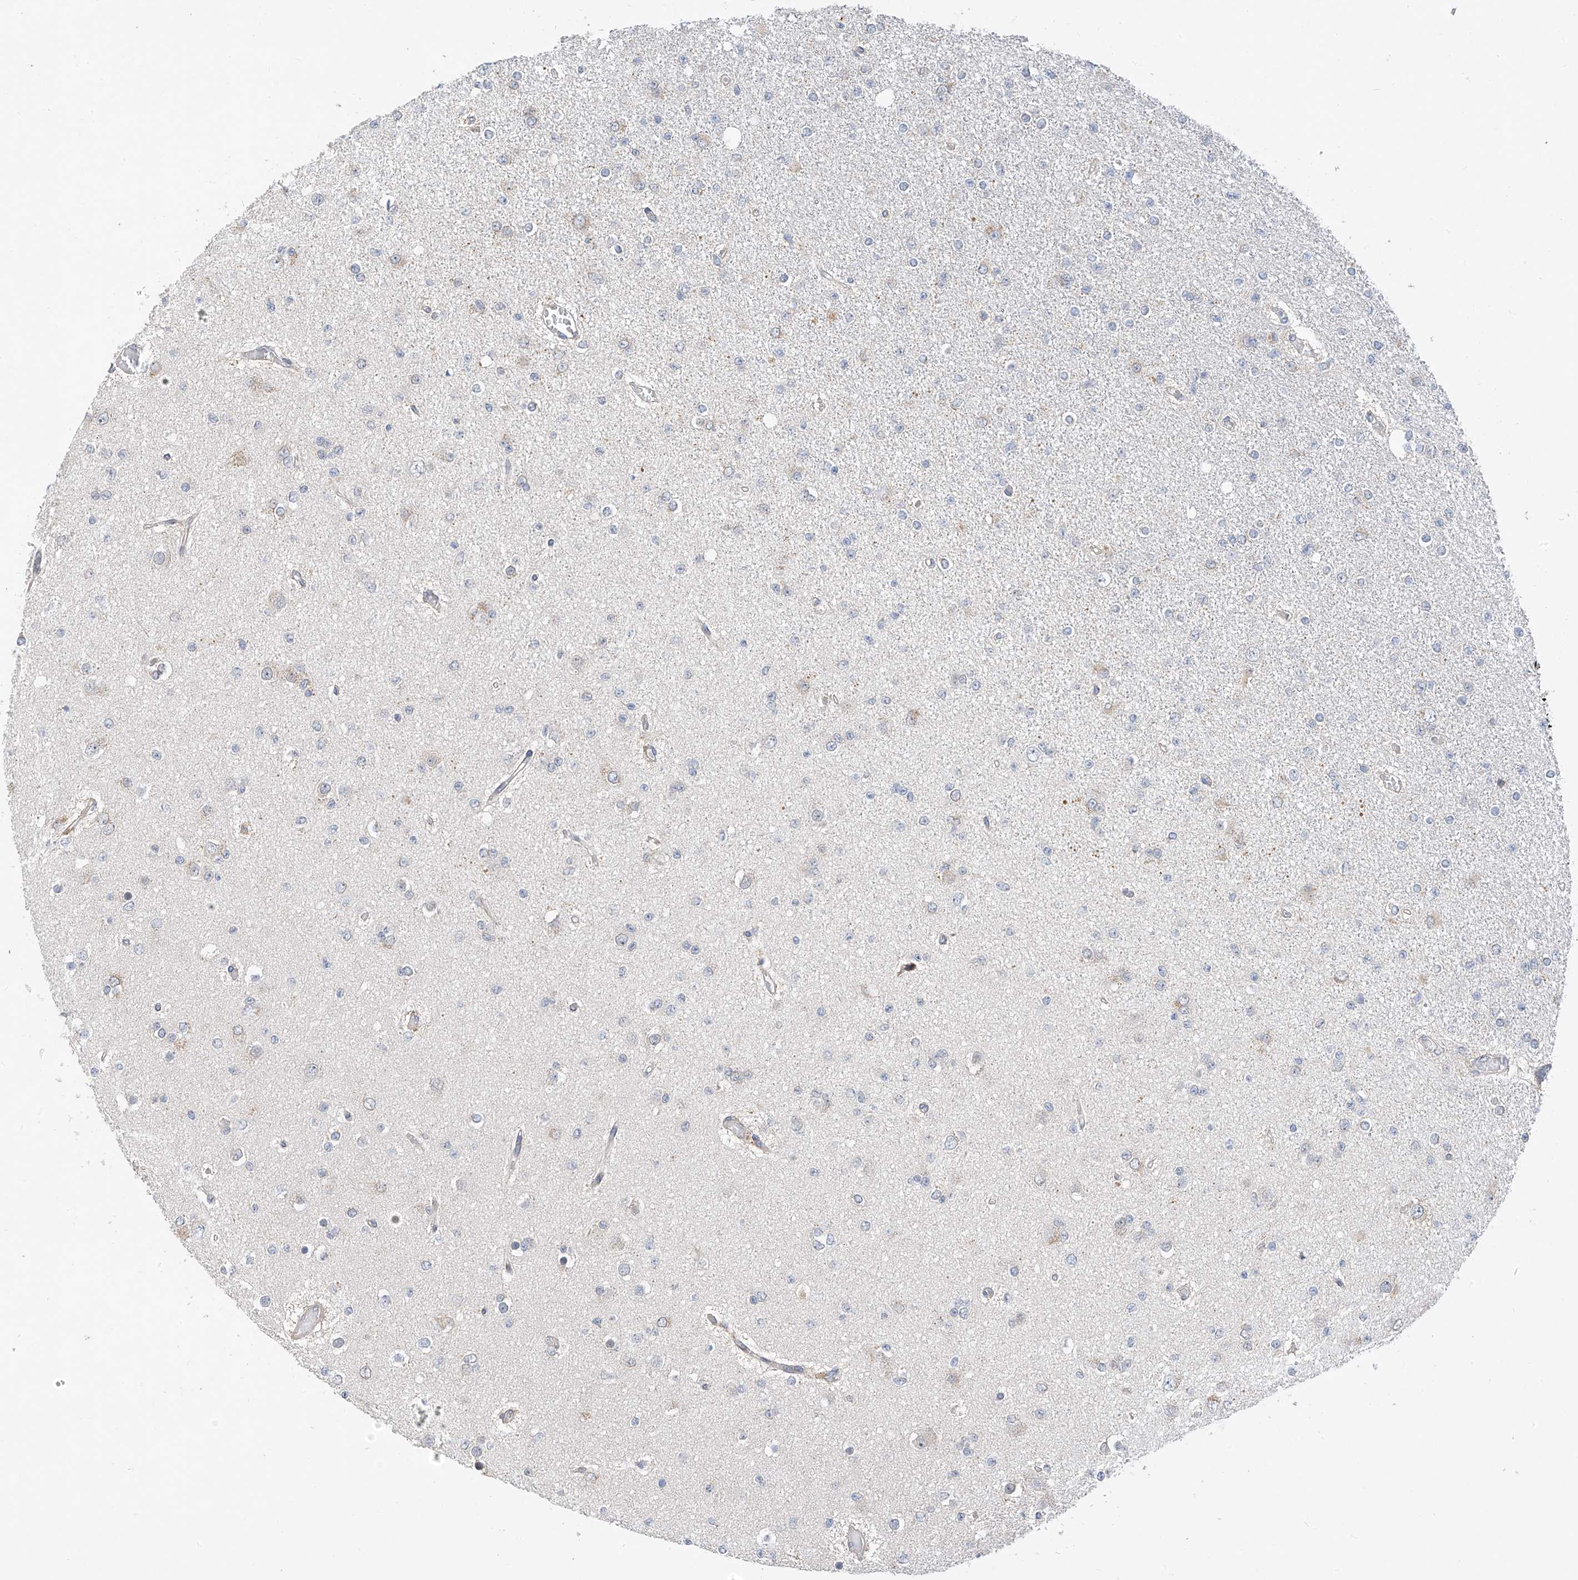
{"staining": {"intensity": "negative", "quantity": "none", "location": "none"}, "tissue": "glioma", "cell_type": "Tumor cells", "image_type": "cancer", "snomed": [{"axis": "morphology", "description": "Glioma, malignant, Low grade"}, {"axis": "topography", "description": "Brain"}], "caption": "A photomicrograph of human glioma is negative for staining in tumor cells.", "gene": "PPA2", "patient": {"sex": "female", "age": 22}}